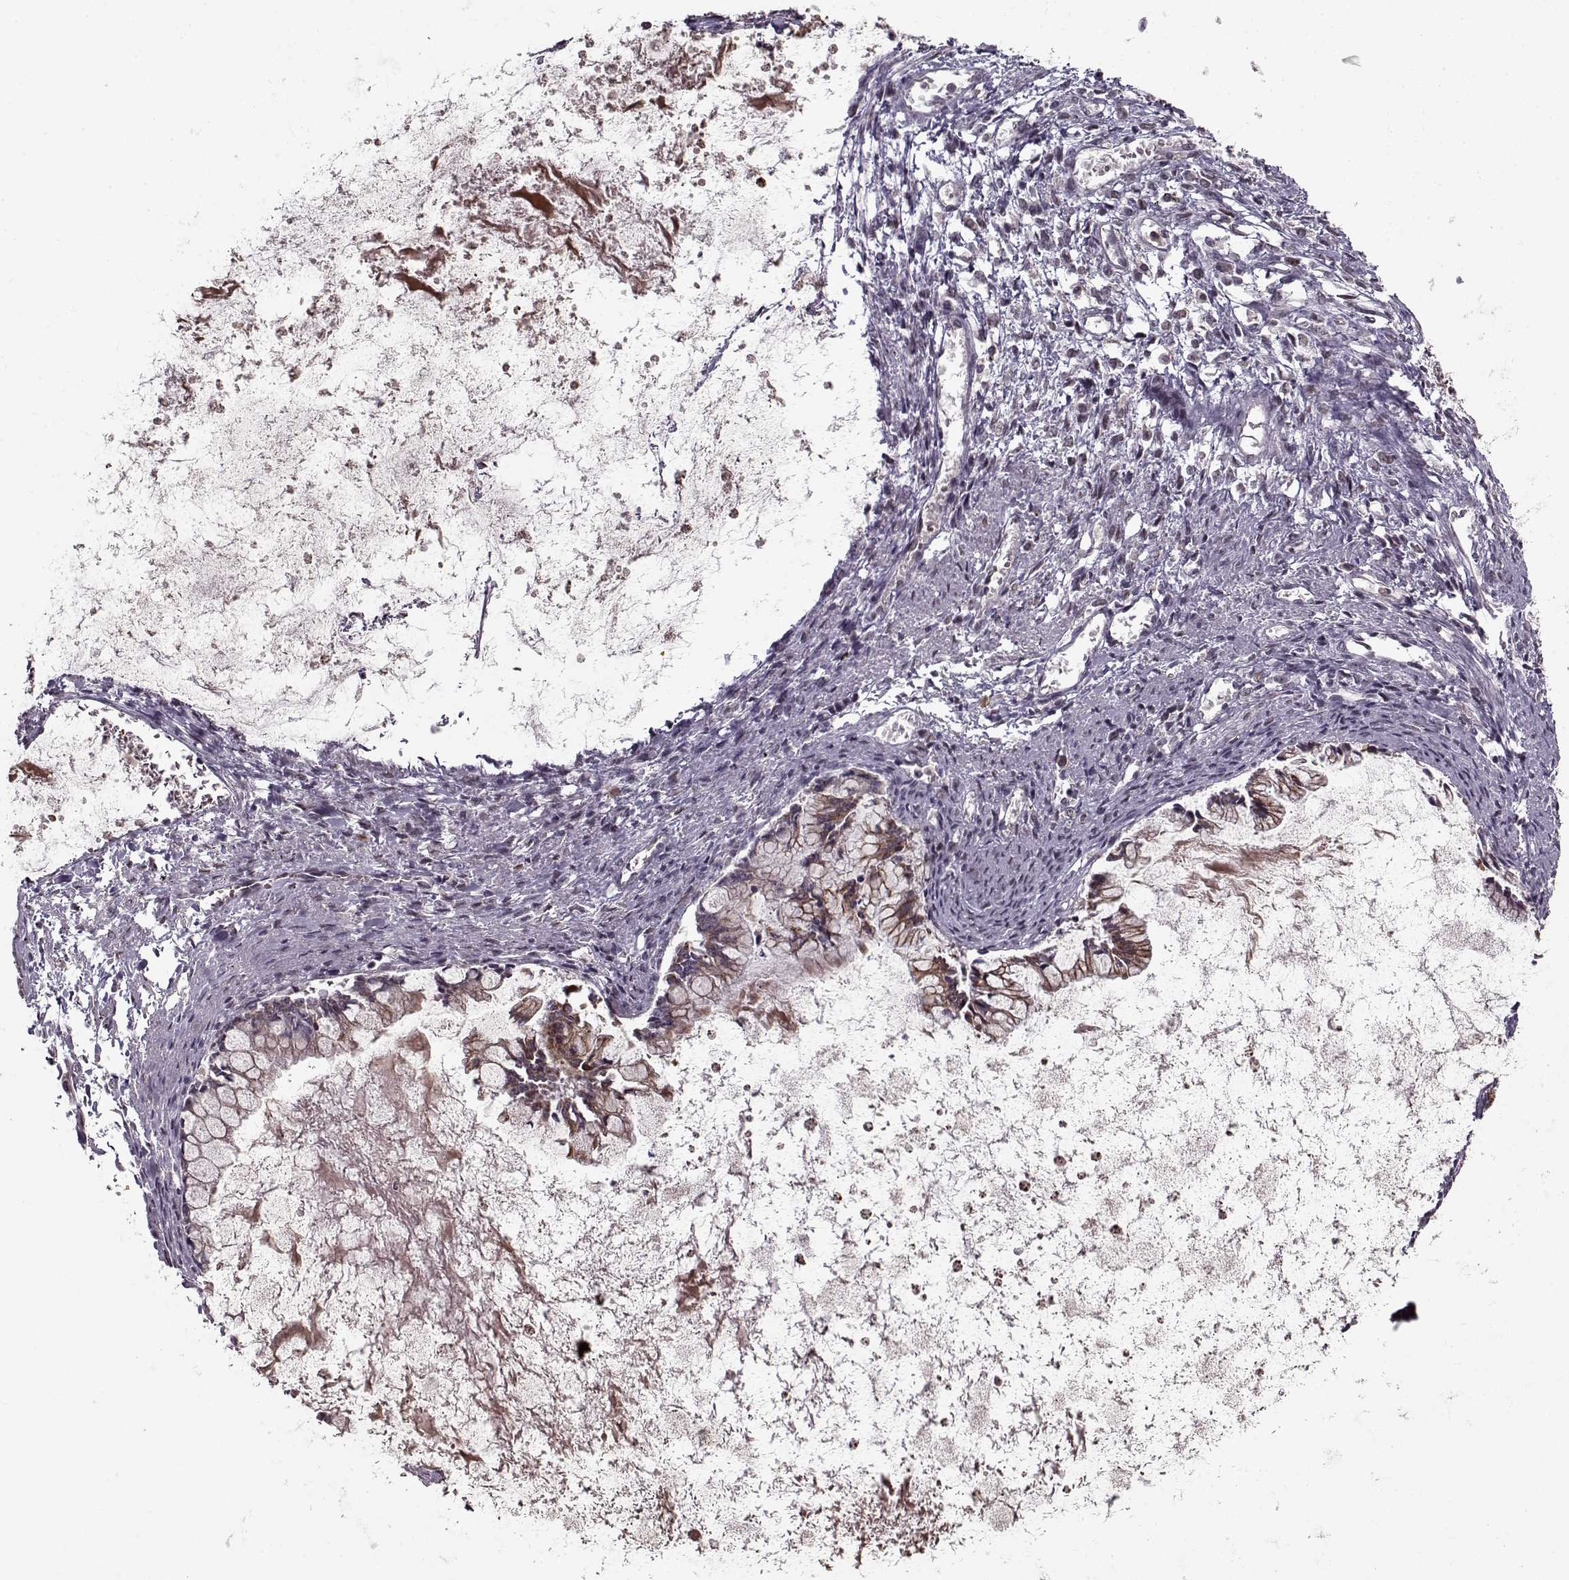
{"staining": {"intensity": "moderate", "quantity": ">75%", "location": "cytoplasmic/membranous"}, "tissue": "ovarian cancer", "cell_type": "Tumor cells", "image_type": "cancer", "snomed": [{"axis": "morphology", "description": "Cystadenocarcinoma, mucinous, NOS"}, {"axis": "topography", "description": "Ovary"}], "caption": "The image shows a brown stain indicating the presence of a protein in the cytoplasmic/membranous of tumor cells in mucinous cystadenocarcinoma (ovarian).", "gene": "DENND4B", "patient": {"sex": "female", "age": 67}}